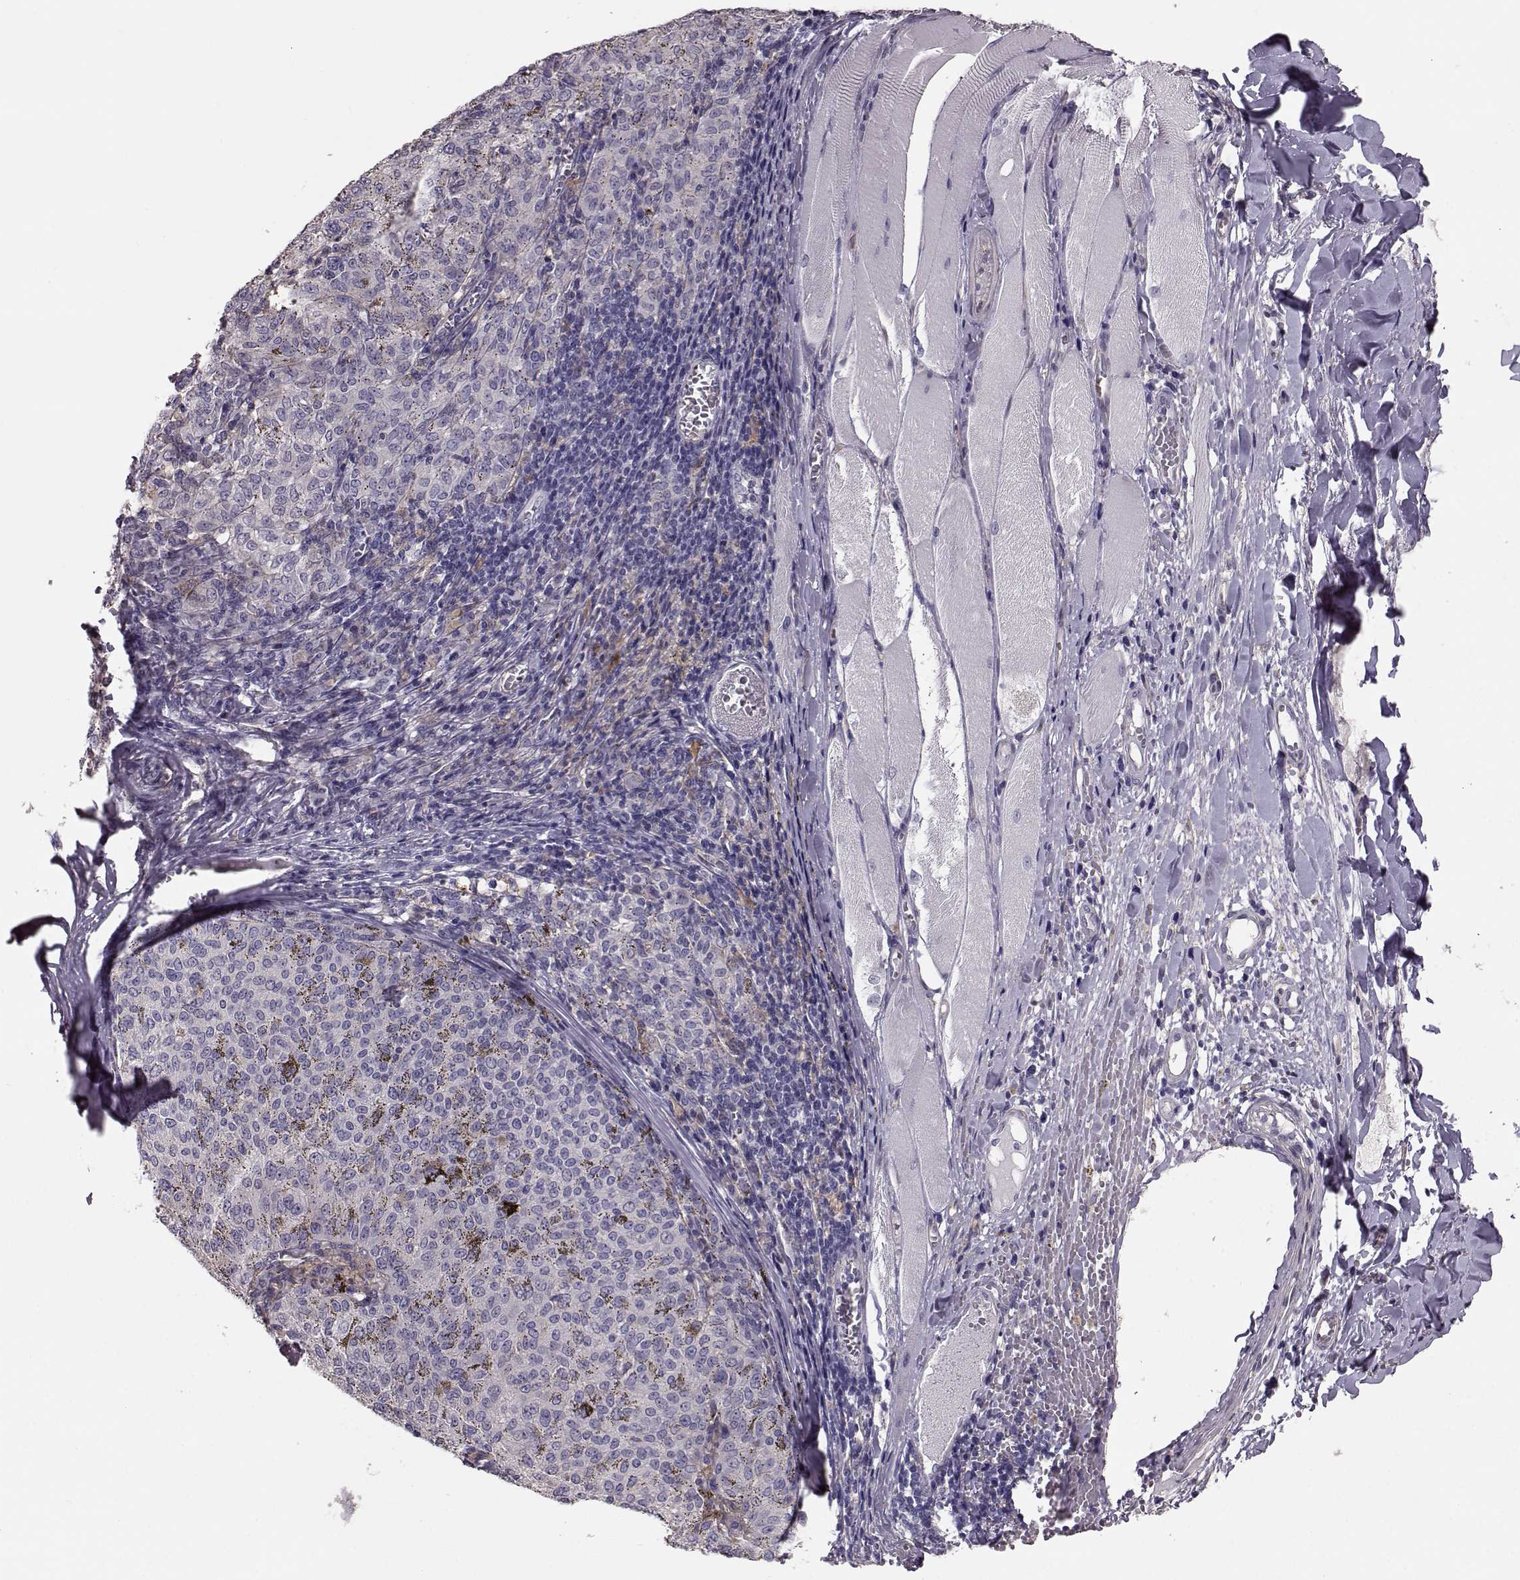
{"staining": {"intensity": "negative", "quantity": "none", "location": "none"}, "tissue": "melanoma", "cell_type": "Tumor cells", "image_type": "cancer", "snomed": [{"axis": "morphology", "description": "Malignant melanoma, NOS"}, {"axis": "topography", "description": "Skin"}], "caption": "Malignant melanoma was stained to show a protein in brown. There is no significant positivity in tumor cells. Nuclei are stained in blue.", "gene": "GPR50", "patient": {"sex": "female", "age": 72}}